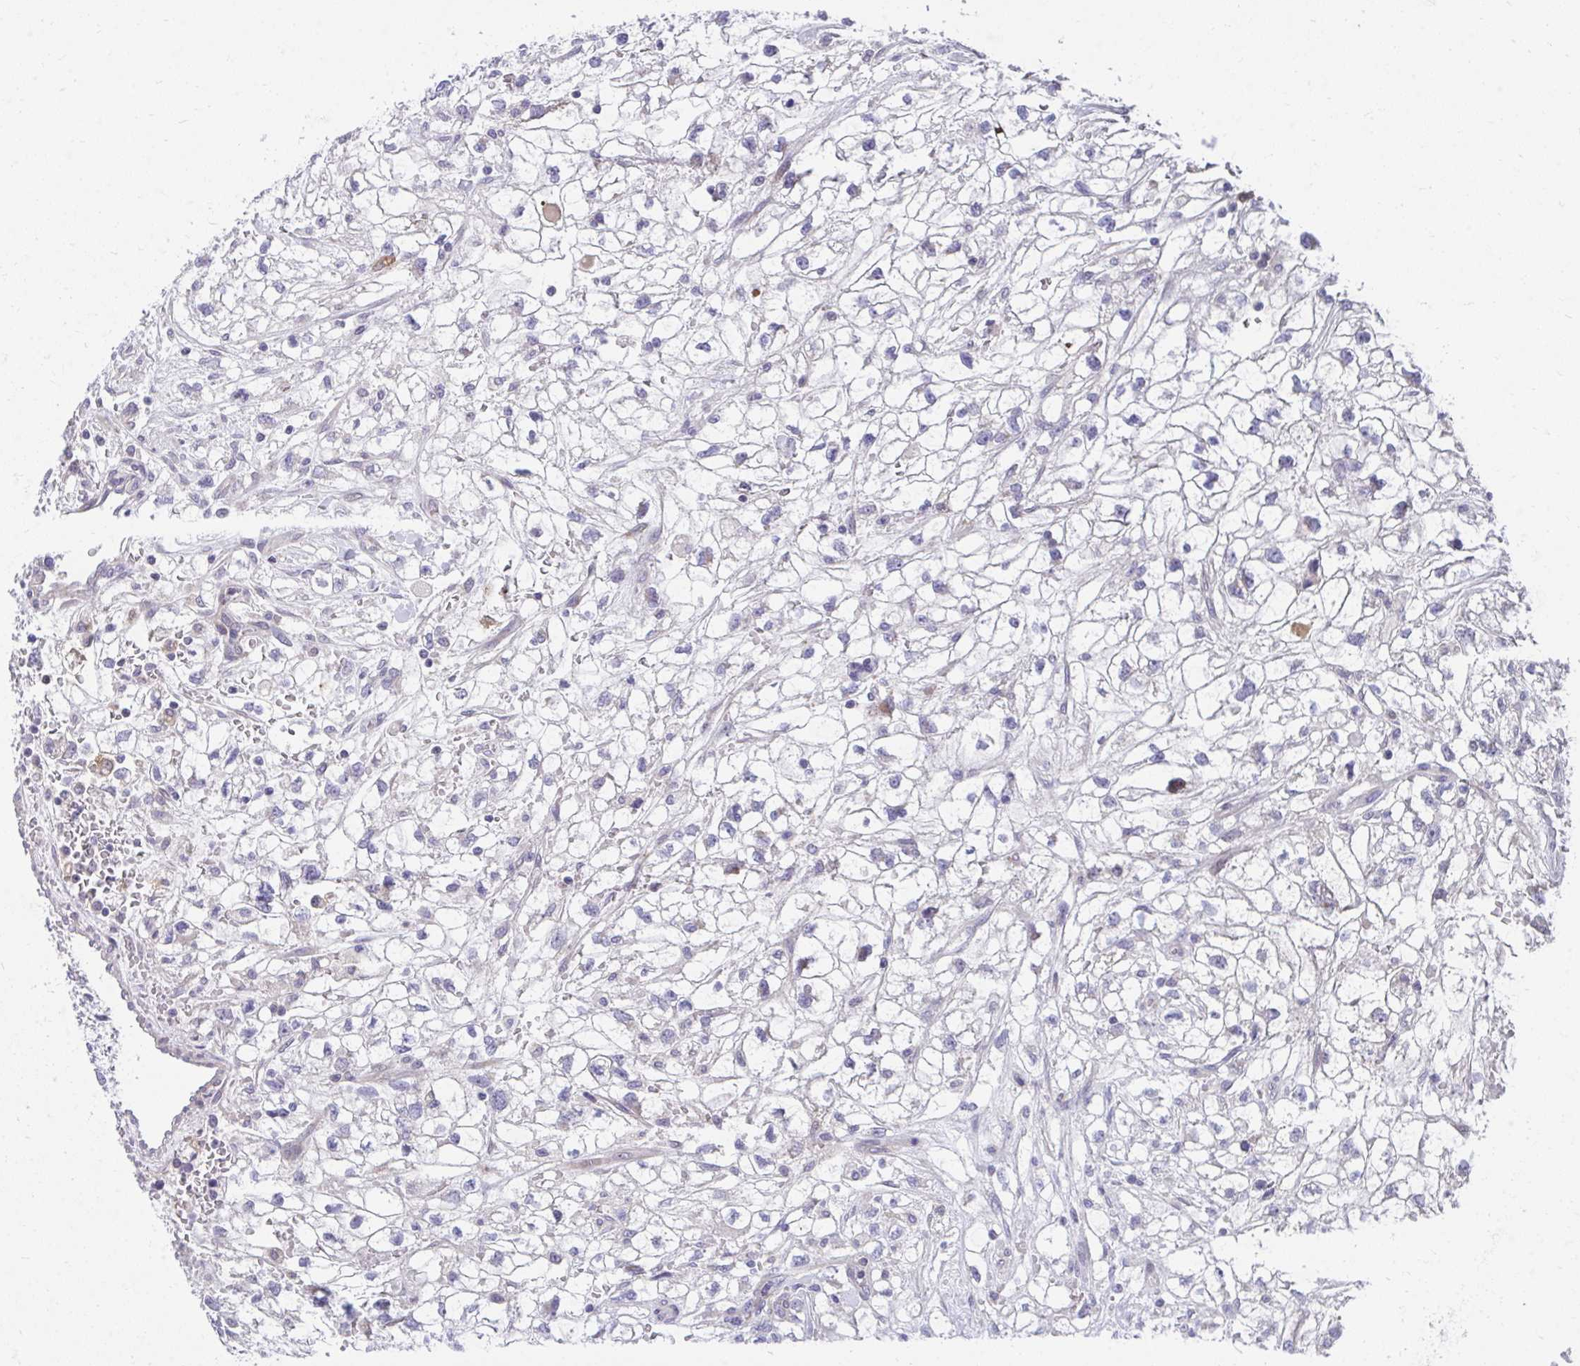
{"staining": {"intensity": "negative", "quantity": "none", "location": "none"}, "tissue": "renal cancer", "cell_type": "Tumor cells", "image_type": "cancer", "snomed": [{"axis": "morphology", "description": "Adenocarcinoma, NOS"}, {"axis": "topography", "description": "Kidney"}], "caption": "Histopathology image shows no protein staining in tumor cells of renal cancer tissue.", "gene": "SLAMF7", "patient": {"sex": "male", "age": 59}}